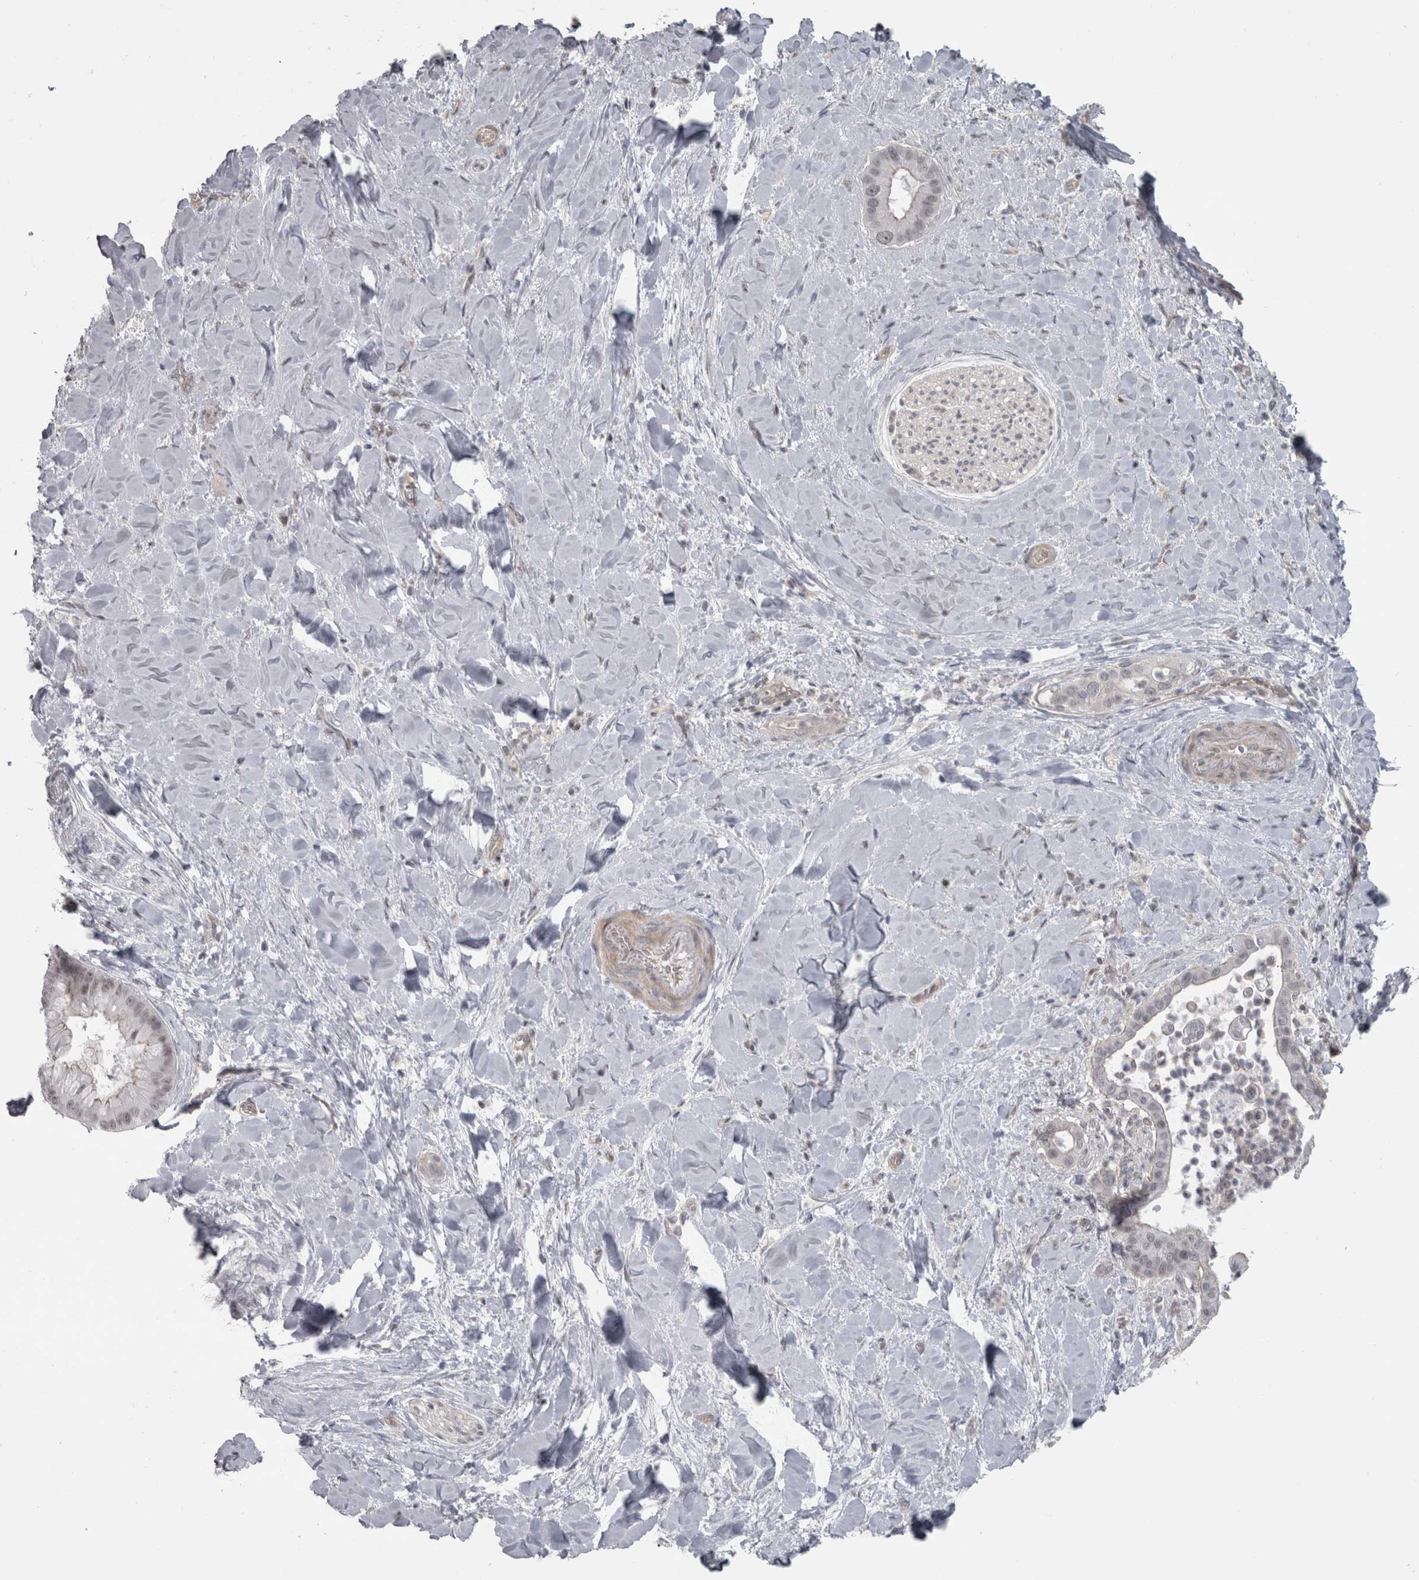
{"staining": {"intensity": "weak", "quantity": ">75%", "location": "nuclear"}, "tissue": "liver cancer", "cell_type": "Tumor cells", "image_type": "cancer", "snomed": [{"axis": "morphology", "description": "Cholangiocarcinoma"}, {"axis": "topography", "description": "Liver"}], "caption": "The histopathology image exhibits immunohistochemical staining of liver cancer (cholangiocarcinoma). There is weak nuclear staining is appreciated in about >75% of tumor cells.", "gene": "PPP1R12B", "patient": {"sex": "female", "age": 54}}